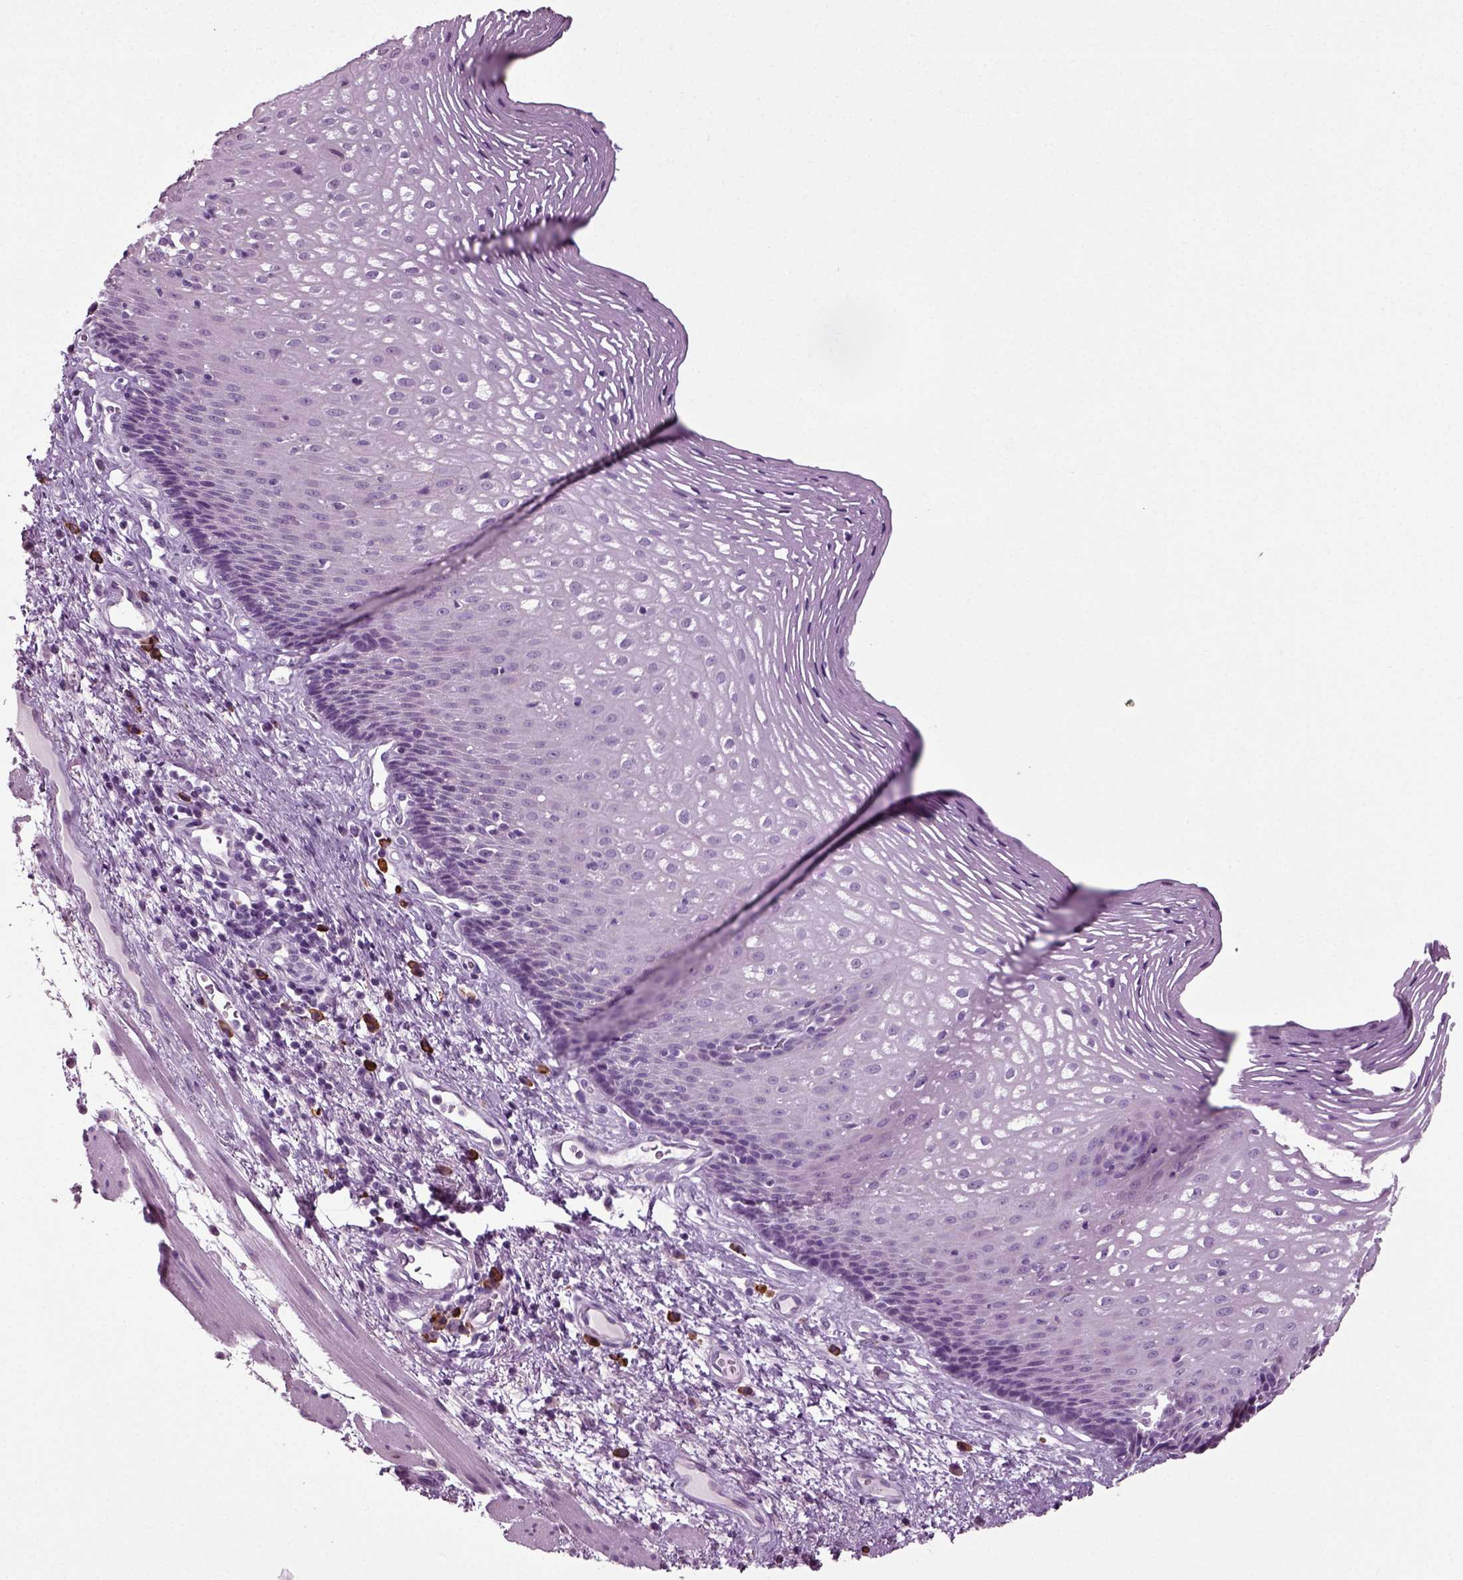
{"staining": {"intensity": "negative", "quantity": "none", "location": "none"}, "tissue": "esophagus", "cell_type": "Squamous epithelial cells", "image_type": "normal", "snomed": [{"axis": "morphology", "description": "Normal tissue, NOS"}, {"axis": "topography", "description": "Esophagus"}], "caption": "Histopathology image shows no significant protein expression in squamous epithelial cells of normal esophagus. The staining is performed using DAB brown chromogen with nuclei counter-stained in using hematoxylin.", "gene": "SLC26A8", "patient": {"sex": "male", "age": 76}}